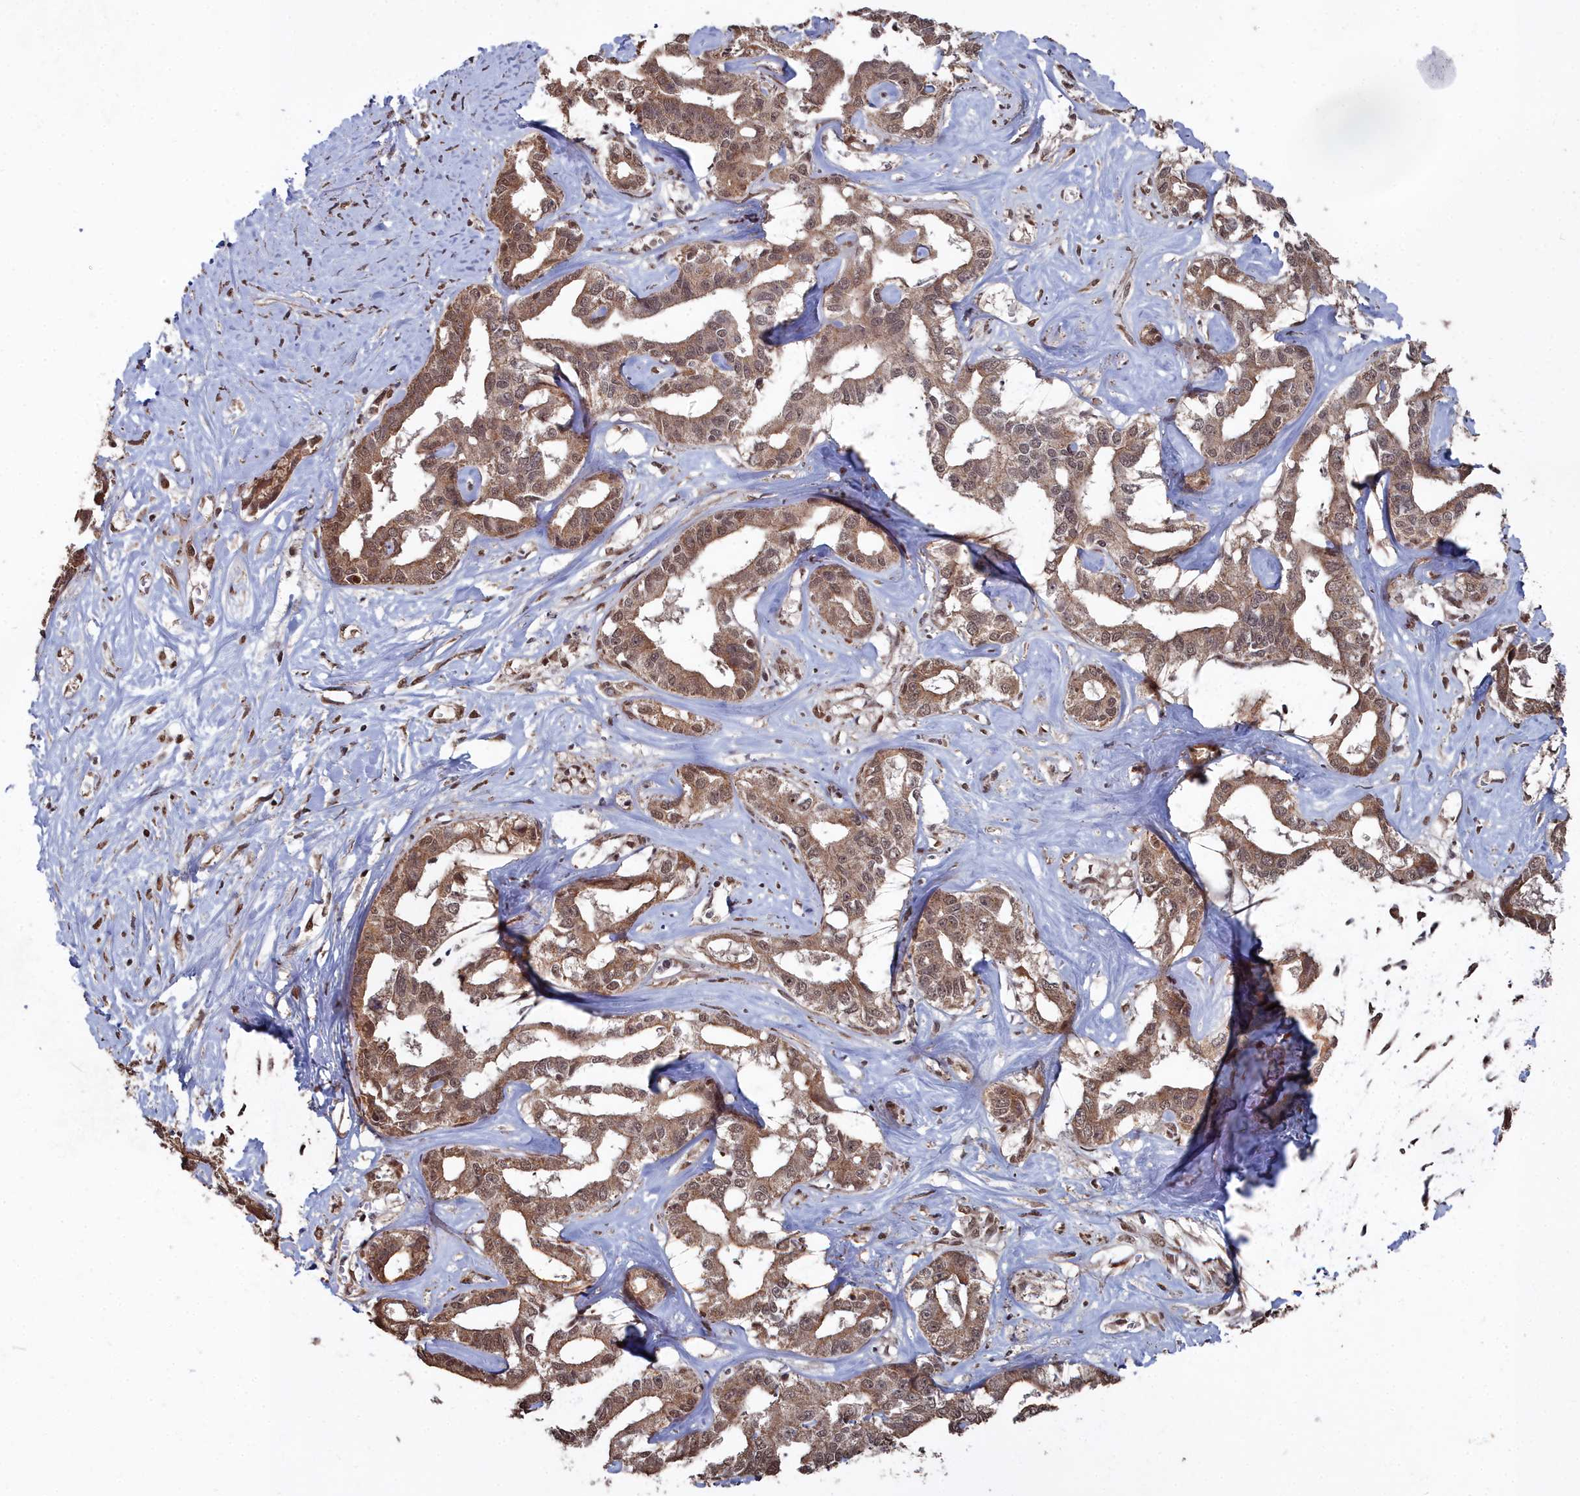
{"staining": {"intensity": "moderate", "quantity": ">75%", "location": "cytoplasmic/membranous,nuclear"}, "tissue": "liver cancer", "cell_type": "Tumor cells", "image_type": "cancer", "snomed": [{"axis": "morphology", "description": "Cholangiocarcinoma"}, {"axis": "topography", "description": "Liver"}], "caption": "The image displays staining of liver cancer (cholangiocarcinoma), revealing moderate cytoplasmic/membranous and nuclear protein expression (brown color) within tumor cells.", "gene": "CCNP", "patient": {"sex": "male", "age": 59}}